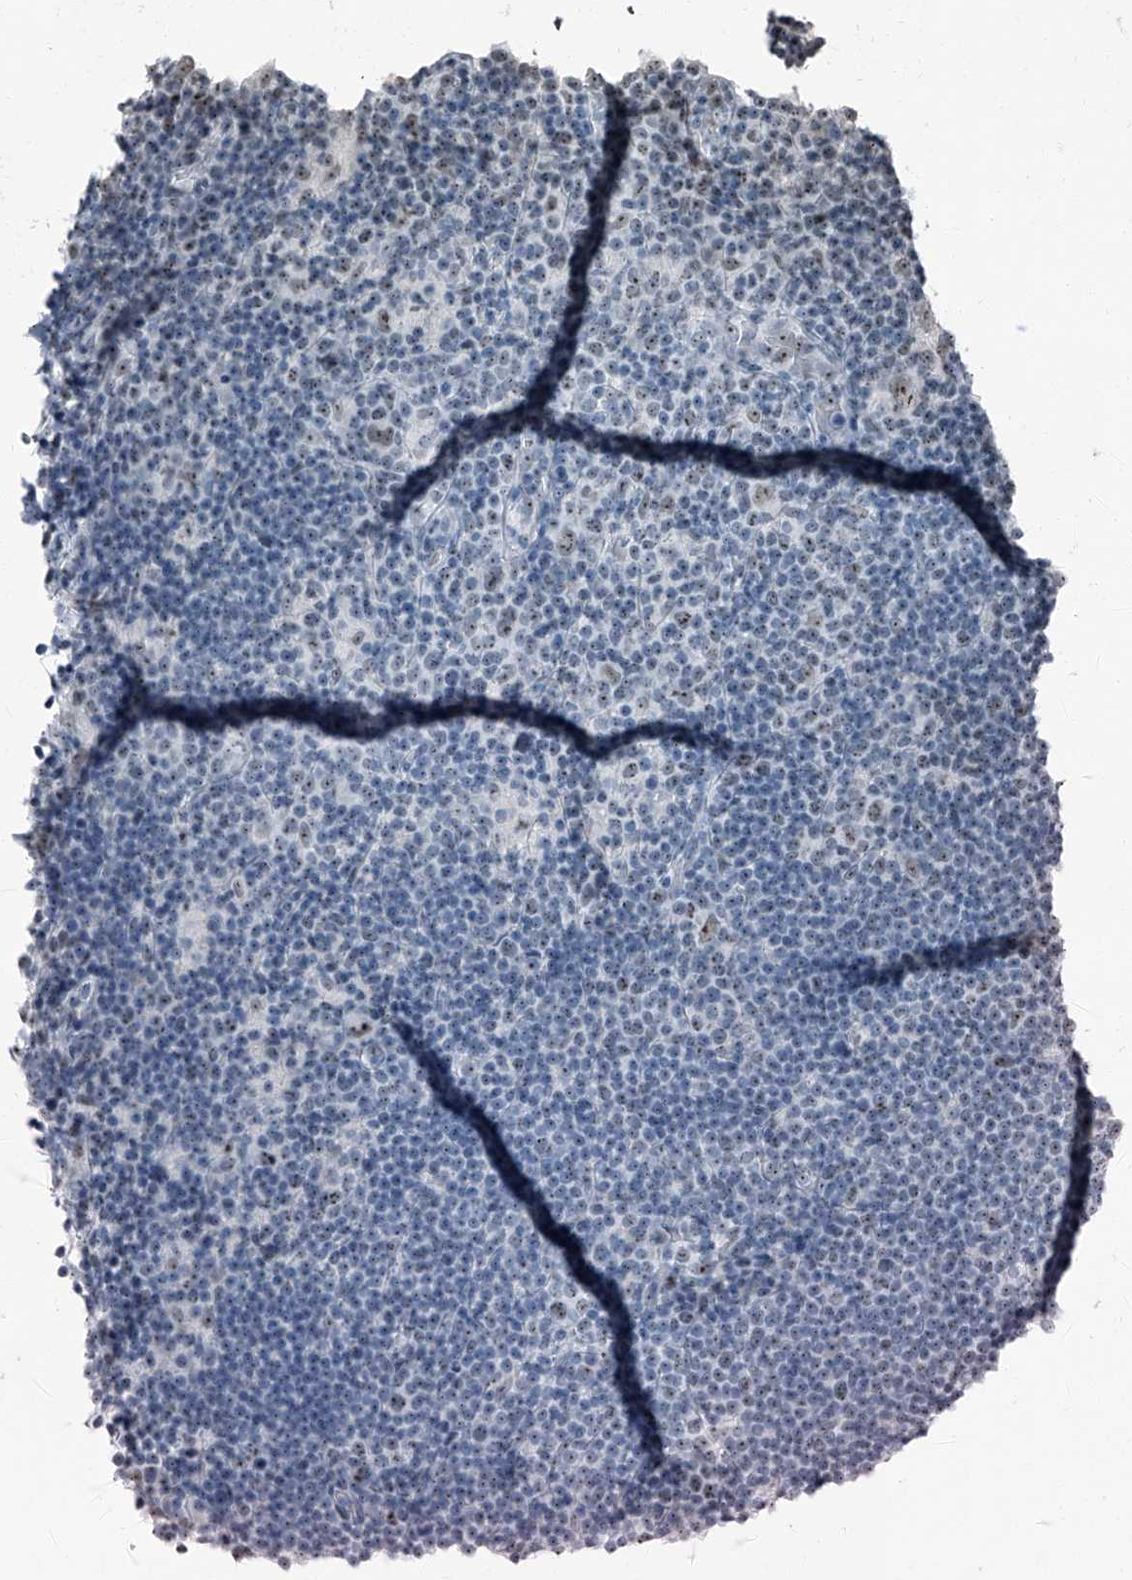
{"staining": {"intensity": "weak", "quantity": ">75%", "location": "nuclear"}, "tissue": "lymphoma", "cell_type": "Tumor cells", "image_type": "cancer", "snomed": [{"axis": "morphology", "description": "Hodgkin's disease, NOS"}, {"axis": "topography", "description": "Lymph node"}], "caption": "A high-resolution micrograph shows immunohistochemistry (IHC) staining of Hodgkin's disease, which shows weak nuclear staining in approximately >75% of tumor cells. The protein of interest is shown in brown color, while the nuclei are stained blue.", "gene": "TCOF1", "patient": {"sex": "female", "age": 57}}